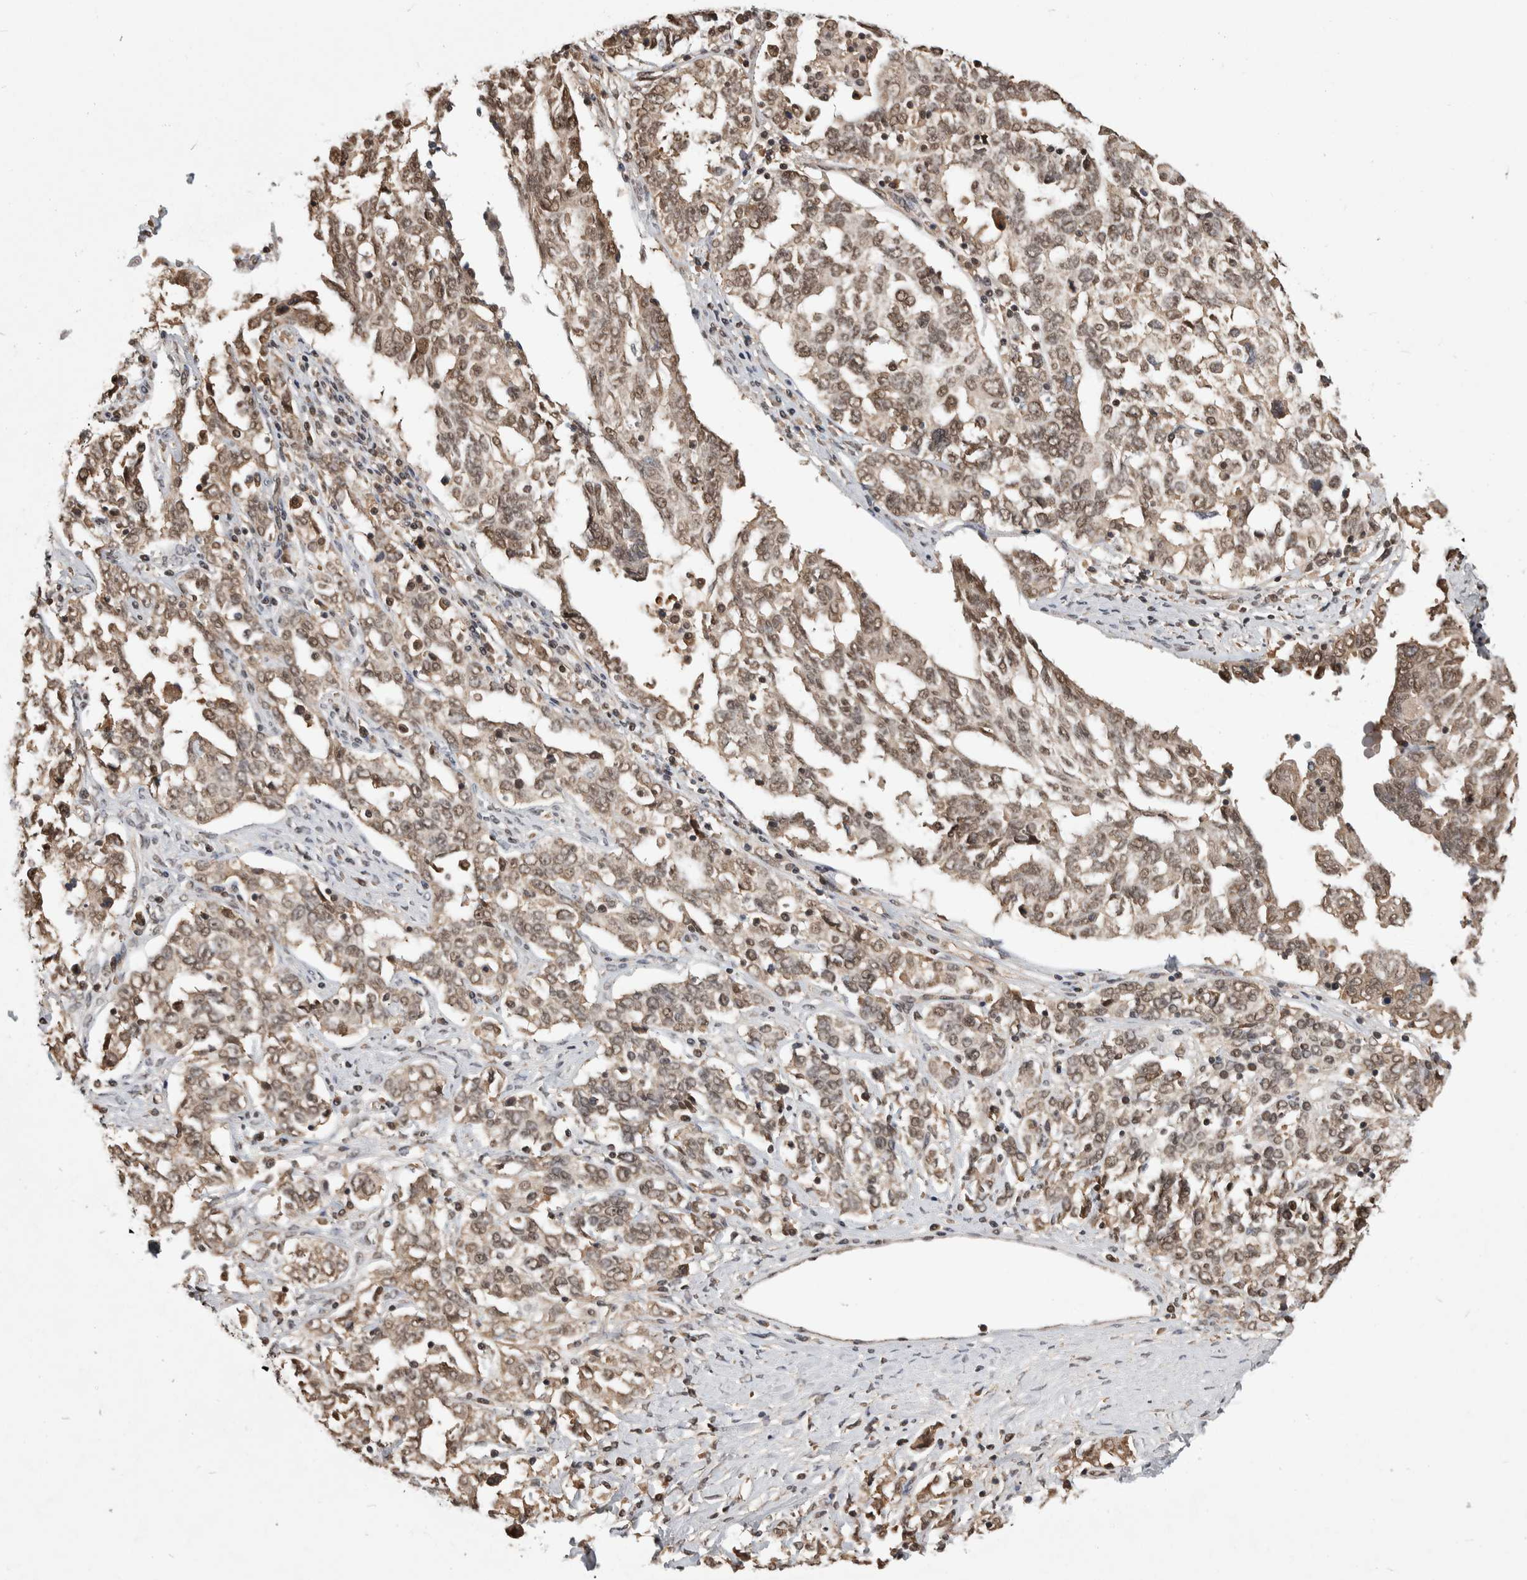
{"staining": {"intensity": "moderate", "quantity": ">75%", "location": "nuclear"}, "tissue": "ovarian cancer", "cell_type": "Tumor cells", "image_type": "cancer", "snomed": [{"axis": "morphology", "description": "Carcinoma, endometroid"}, {"axis": "topography", "description": "Ovary"}], "caption": "High-magnification brightfield microscopy of ovarian cancer (endometroid carcinoma) stained with DAB (brown) and counterstained with hematoxylin (blue). tumor cells exhibit moderate nuclear staining is present in about>75% of cells.", "gene": "ZNF592", "patient": {"sex": "female", "age": 62}}